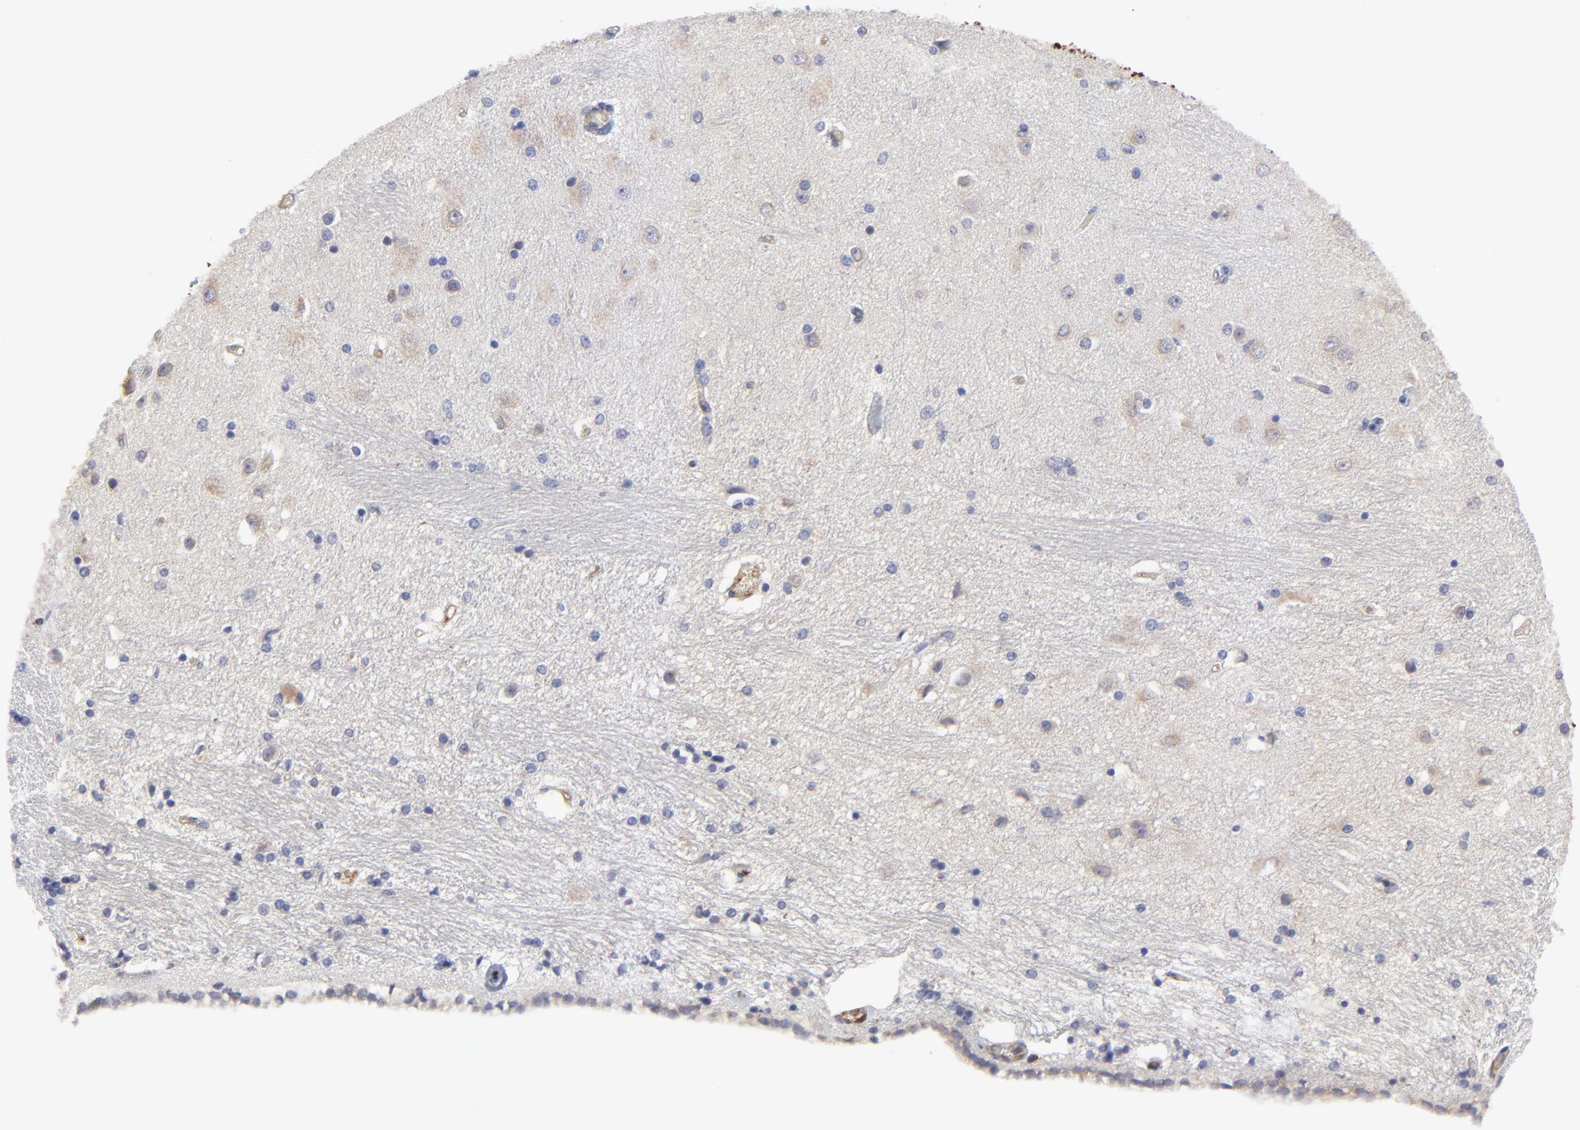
{"staining": {"intensity": "negative", "quantity": "none", "location": "none"}, "tissue": "hippocampus", "cell_type": "Glial cells", "image_type": "normal", "snomed": [{"axis": "morphology", "description": "Normal tissue, NOS"}, {"axis": "topography", "description": "Hippocampus"}], "caption": "IHC of normal human hippocampus reveals no staining in glial cells.", "gene": "SULF2", "patient": {"sex": "female", "age": 54}}